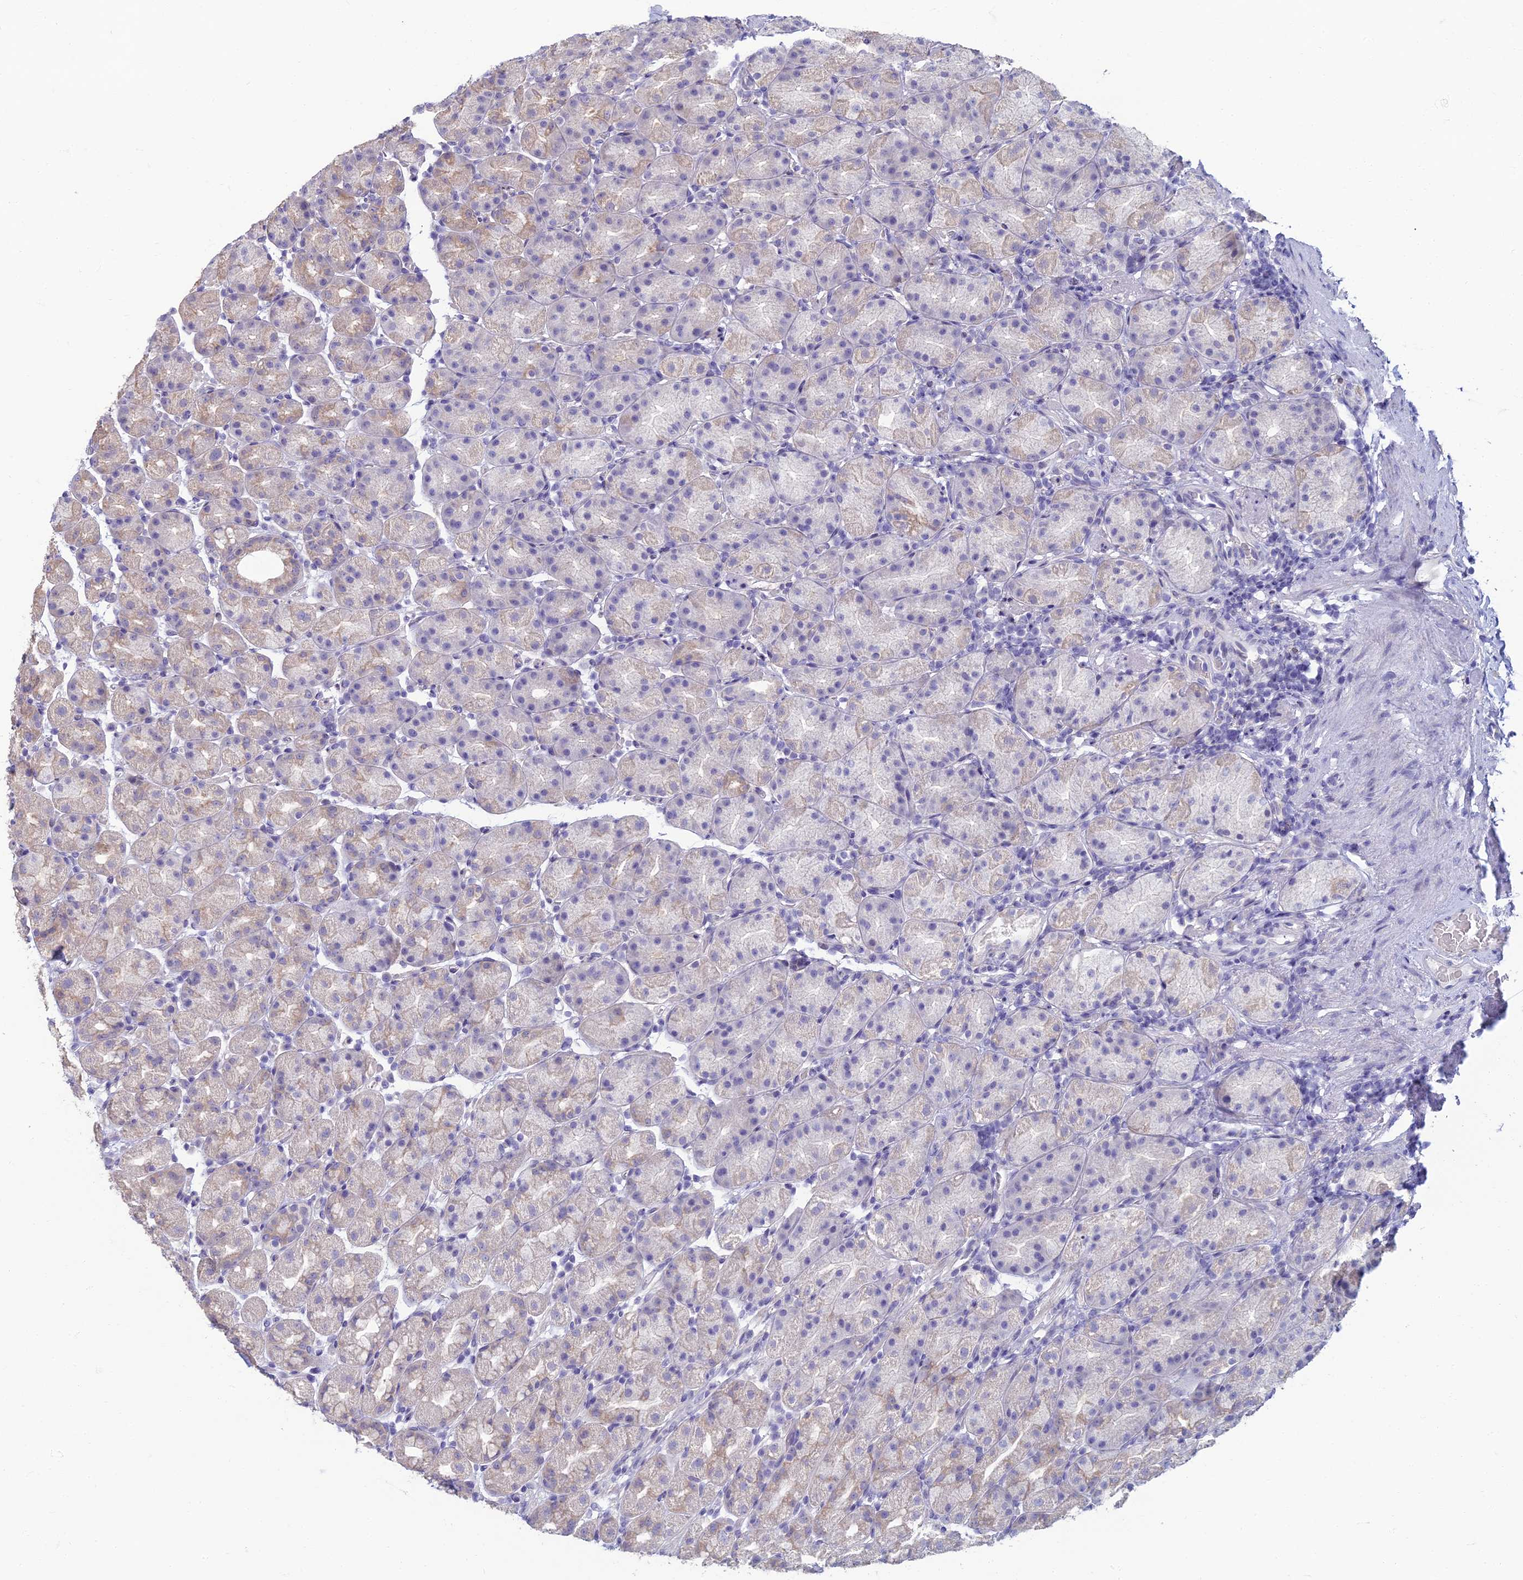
{"staining": {"intensity": "weak", "quantity": "<25%", "location": "cytoplasmic/membranous"}, "tissue": "stomach", "cell_type": "Glandular cells", "image_type": "normal", "snomed": [{"axis": "morphology", "description": "Normal tissue, NOS"}, {"axis": "topography", "description": "Stomach, upper"}], "caption": "High power microscopy photomicrograph of an immunohistochemistry (IHC) photomicrograph of benign stomach, revealing no significant positivity in glandular cells.", "gene": "NEURL1", "patient": {"sex": "male", "age": 68}}